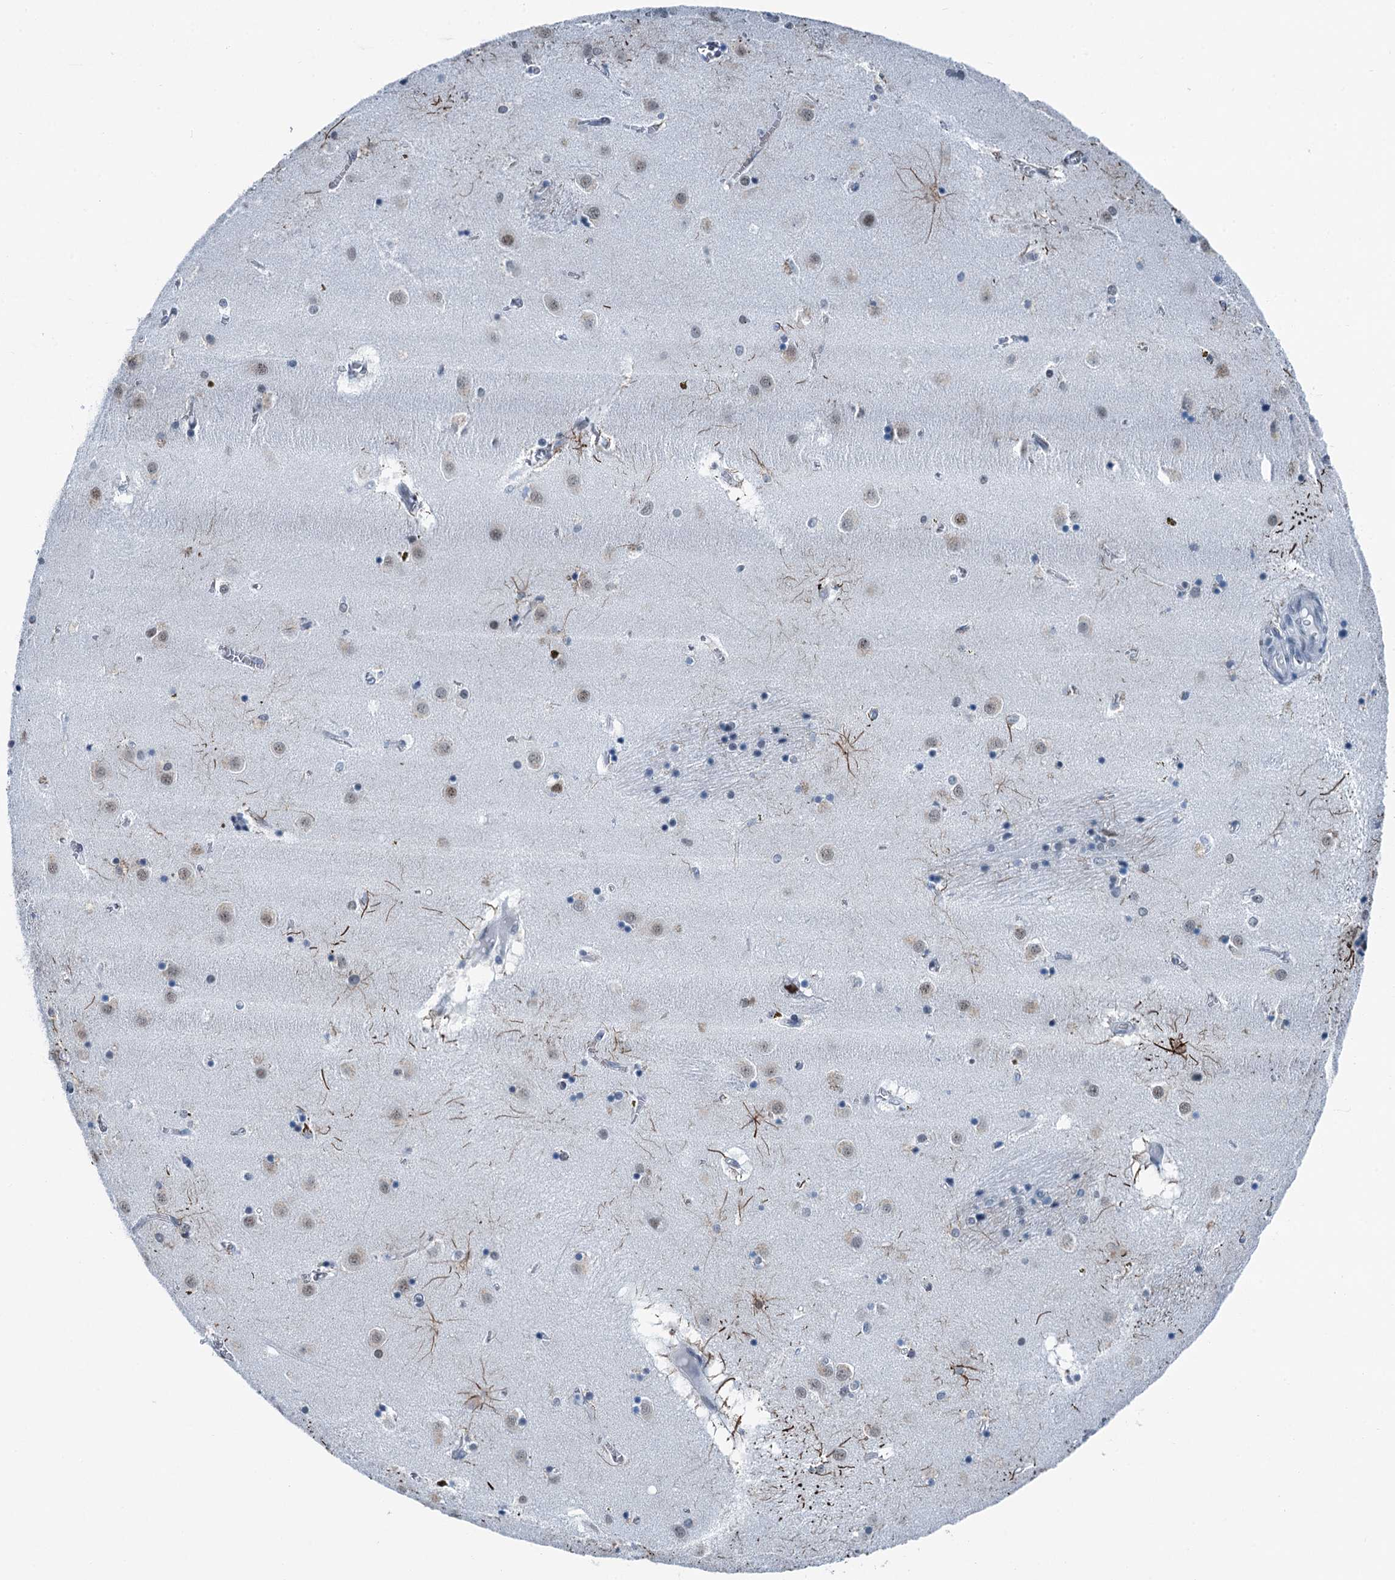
{"staining": {"intensity": "weak", "quantity": "<25%", "location": "nuclear"}, "tissue": "caudate", "cell_type": "Glial cells", "image_type": "normal", "snomed": [{"axis": "morphology", "description": "Normal tissue, NOS"}, {"axis": "topography", "description": "Lateral ventricle wall"}], "caption": "DAB immunohistochemical staining of normal caudate displays no significant staining in glial cells.", "gene": "TRPT1", "patient": {"sex": "male", "age": 70}}